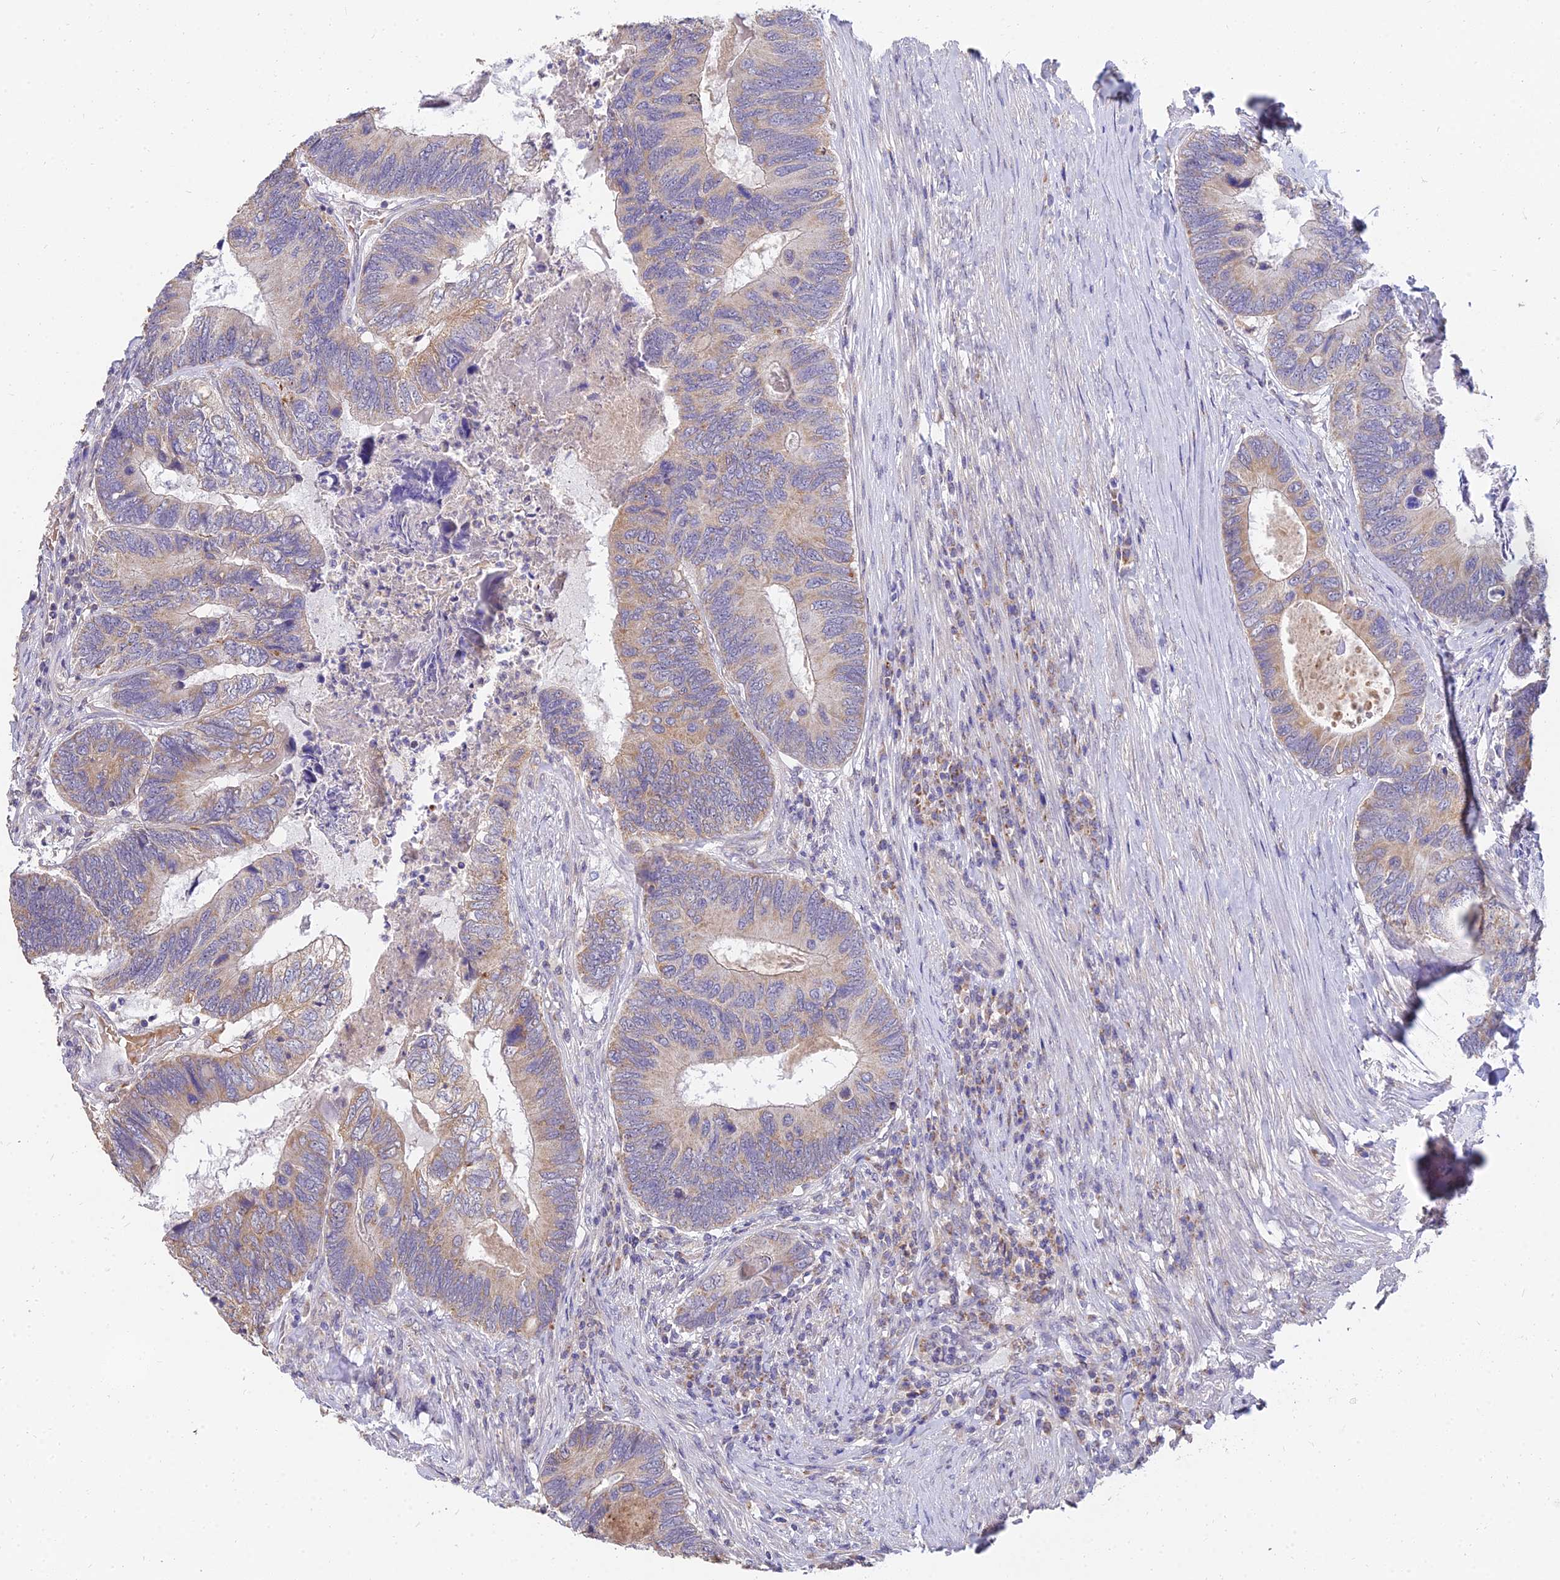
{"staining": {"intensity": "moderate", "quantity": "<25%", "location": "cytoplasmic/membranous"}, "tissue": "colorectal cancer", "cell_type": "Tumor cells", "image_type": "cancer", "snomed": [{"axis": "morphology", "description": "Adenocarcinoma, NOS"}, {"axis": "topography", "description": "Colon"}], "caption": "Immunohistochemical staining of colorectal adenocarcinoma reveals low levels of moderate cytoplasmic/membranous positivity in about <25% of tumor cells. The protein of interest is shown in brown color, while the nuclei are stained blue.", "gene": "ARL8B", "patient": {"sex": "female", "age": 67}}